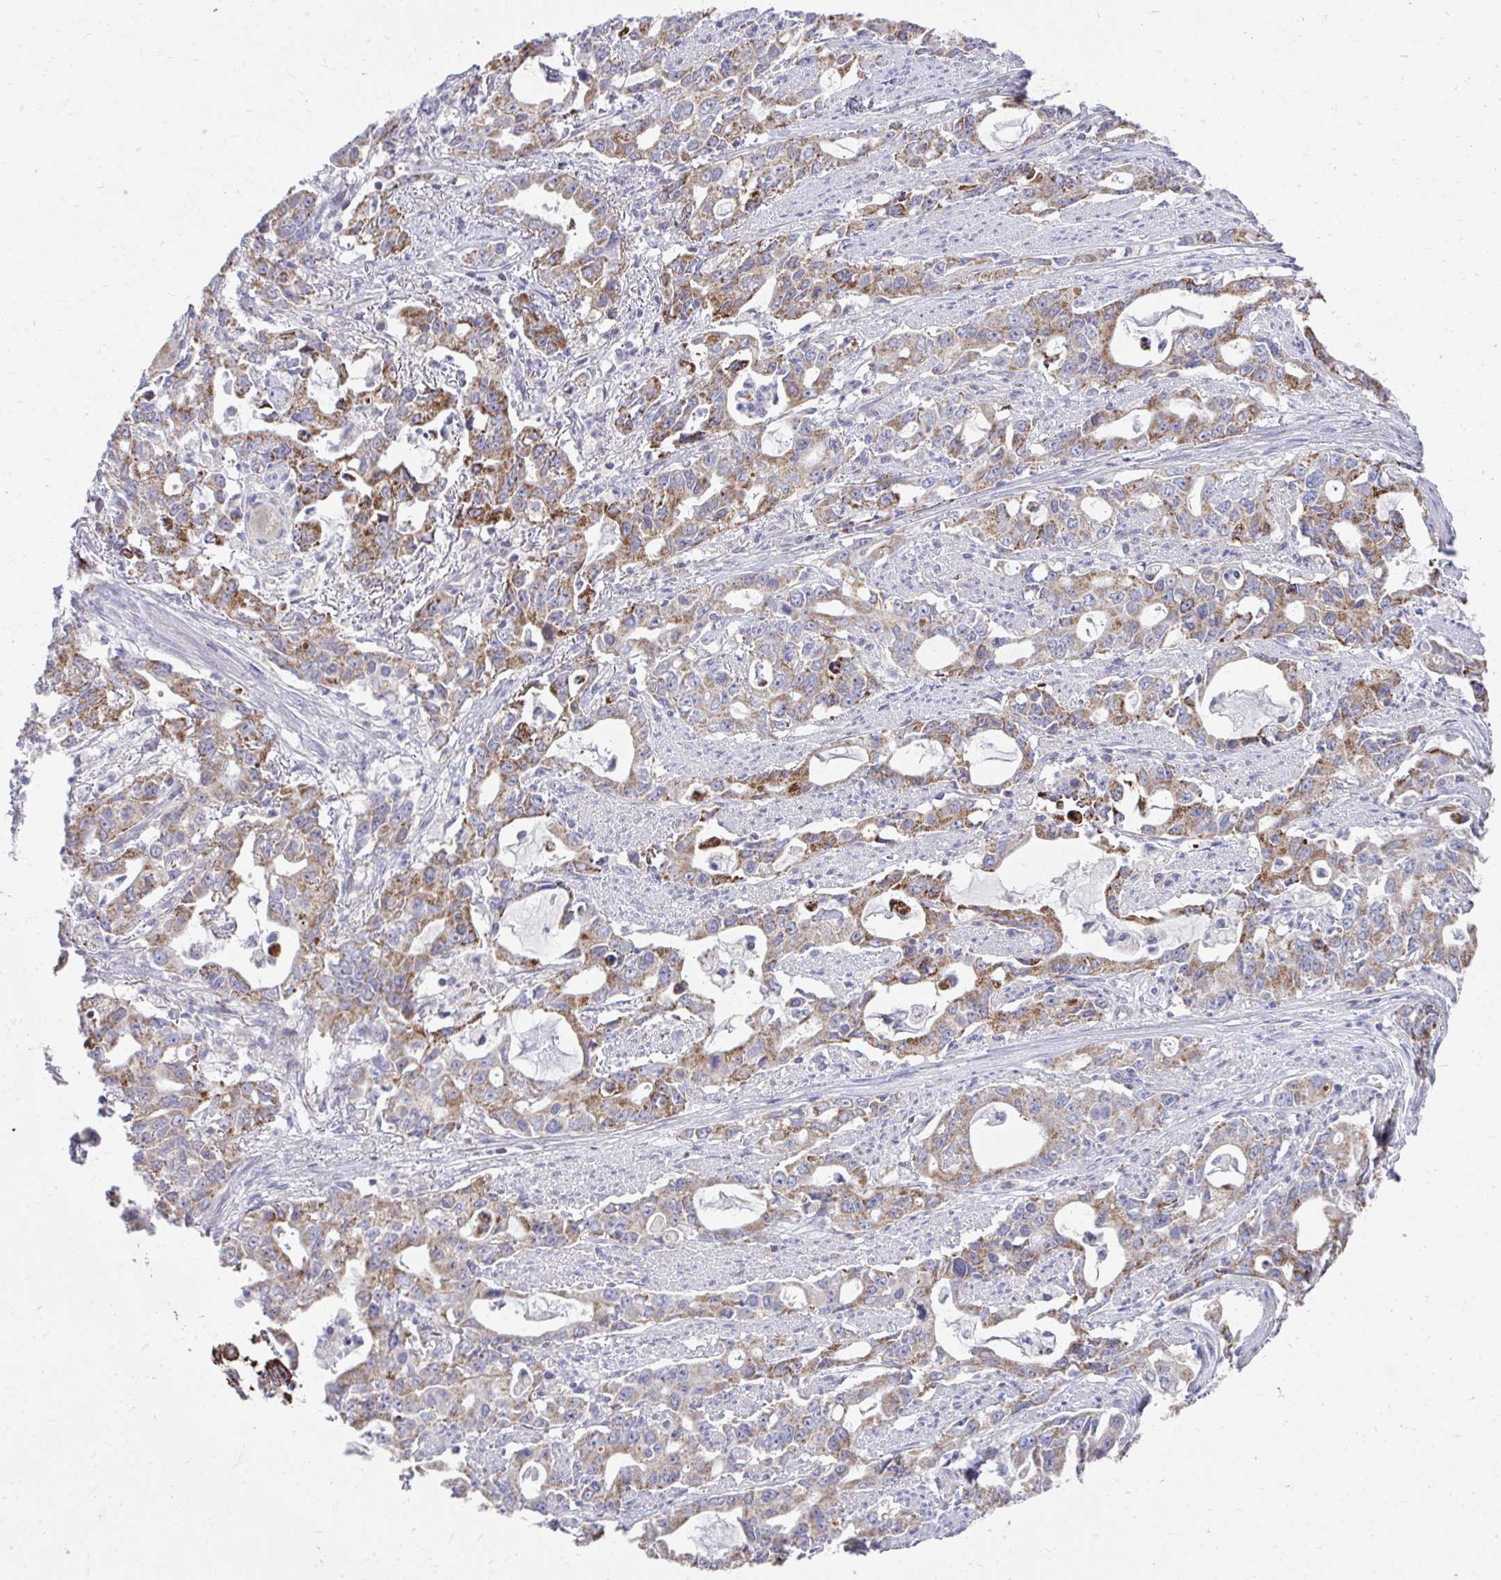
{"staining": {"intensity": "moderate", "quantity": "25%-75%", "location": "cytoplasmic/membranous"}, "tissue": "stomach cancer", "cell_type": "Tumor cells", "image_type": "cancer", "snomed": [{"axis": "morphology", "description": "Adenocarcinoma, NOS"}, {"axis": "topography", "description": "Stomach, upper"}], "caption": "Moderate cytoplasmic/membranous positivity is appreciated in approximately 25%-75% of tumor cells in stomach adenocarcinoma.", "gene": "PRRG3", "patient": {"sex": "male", "age": 85}}